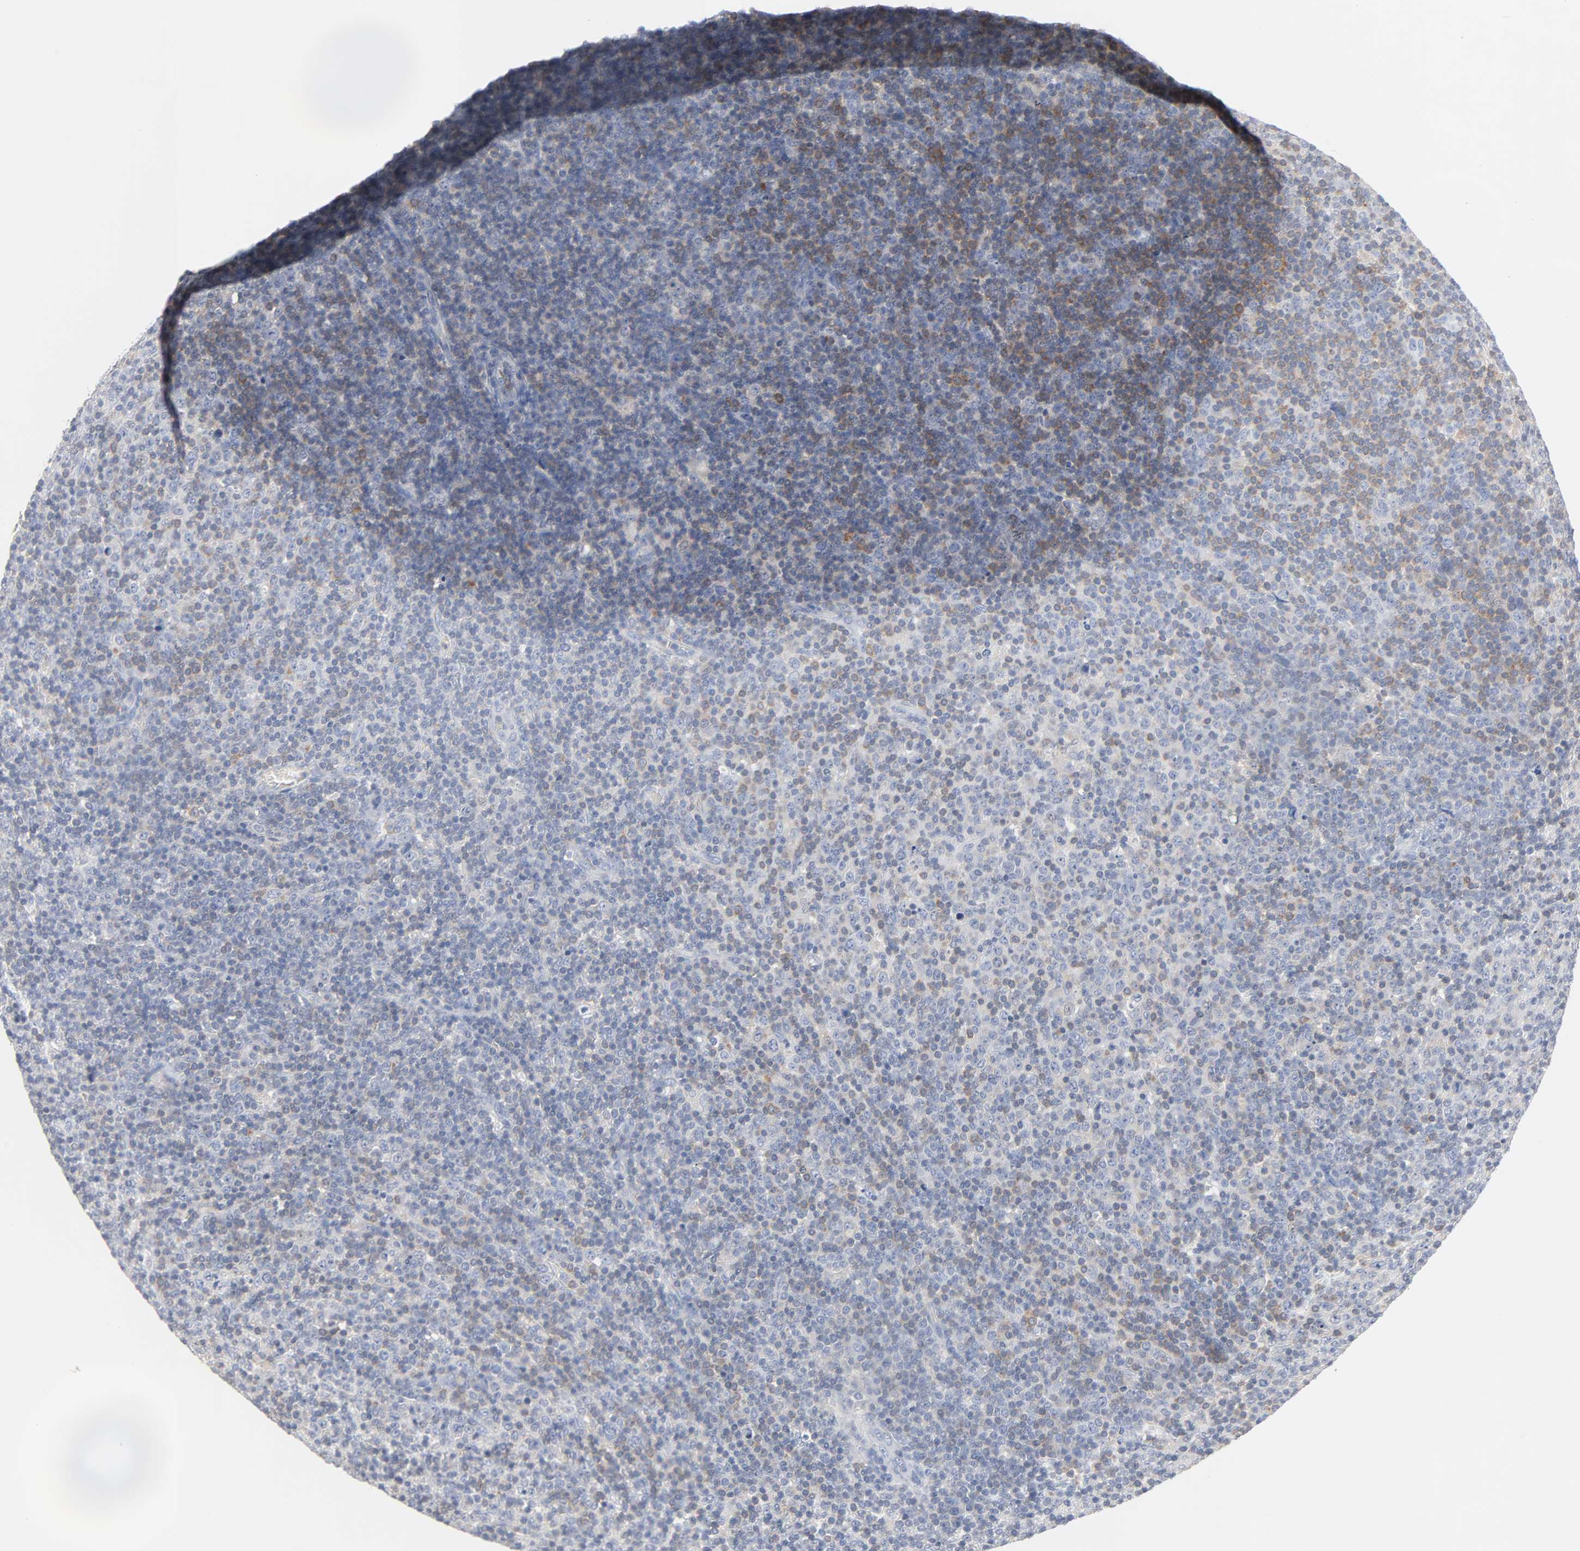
{"staining": {"intensity": "weak", "quantity": "25%-75%", "location": "cytoplasmic/membranous"}, "tissue": "lymphoma", "cell_type": "Tumor cells", "image_type": "cancer", "snomed": [{"axis": "morphology", "description": "Malignant lymphoma, non-Hodgkin's type, Low grade"}, {"axis": "topography", "description": "Lymph node"}], "caption": "Immunohistochemical staining of lymphoma shows low levels of weak cytoplasmic/membranous staining in approximately 25%-75% of tumor cells. Using DAB (brown) and hematoxylin (blue) stains, captured at high magnification using brightfield microscopy.", "gene": "PTK2B", "patient": {"sex": "male", "age": 70}}